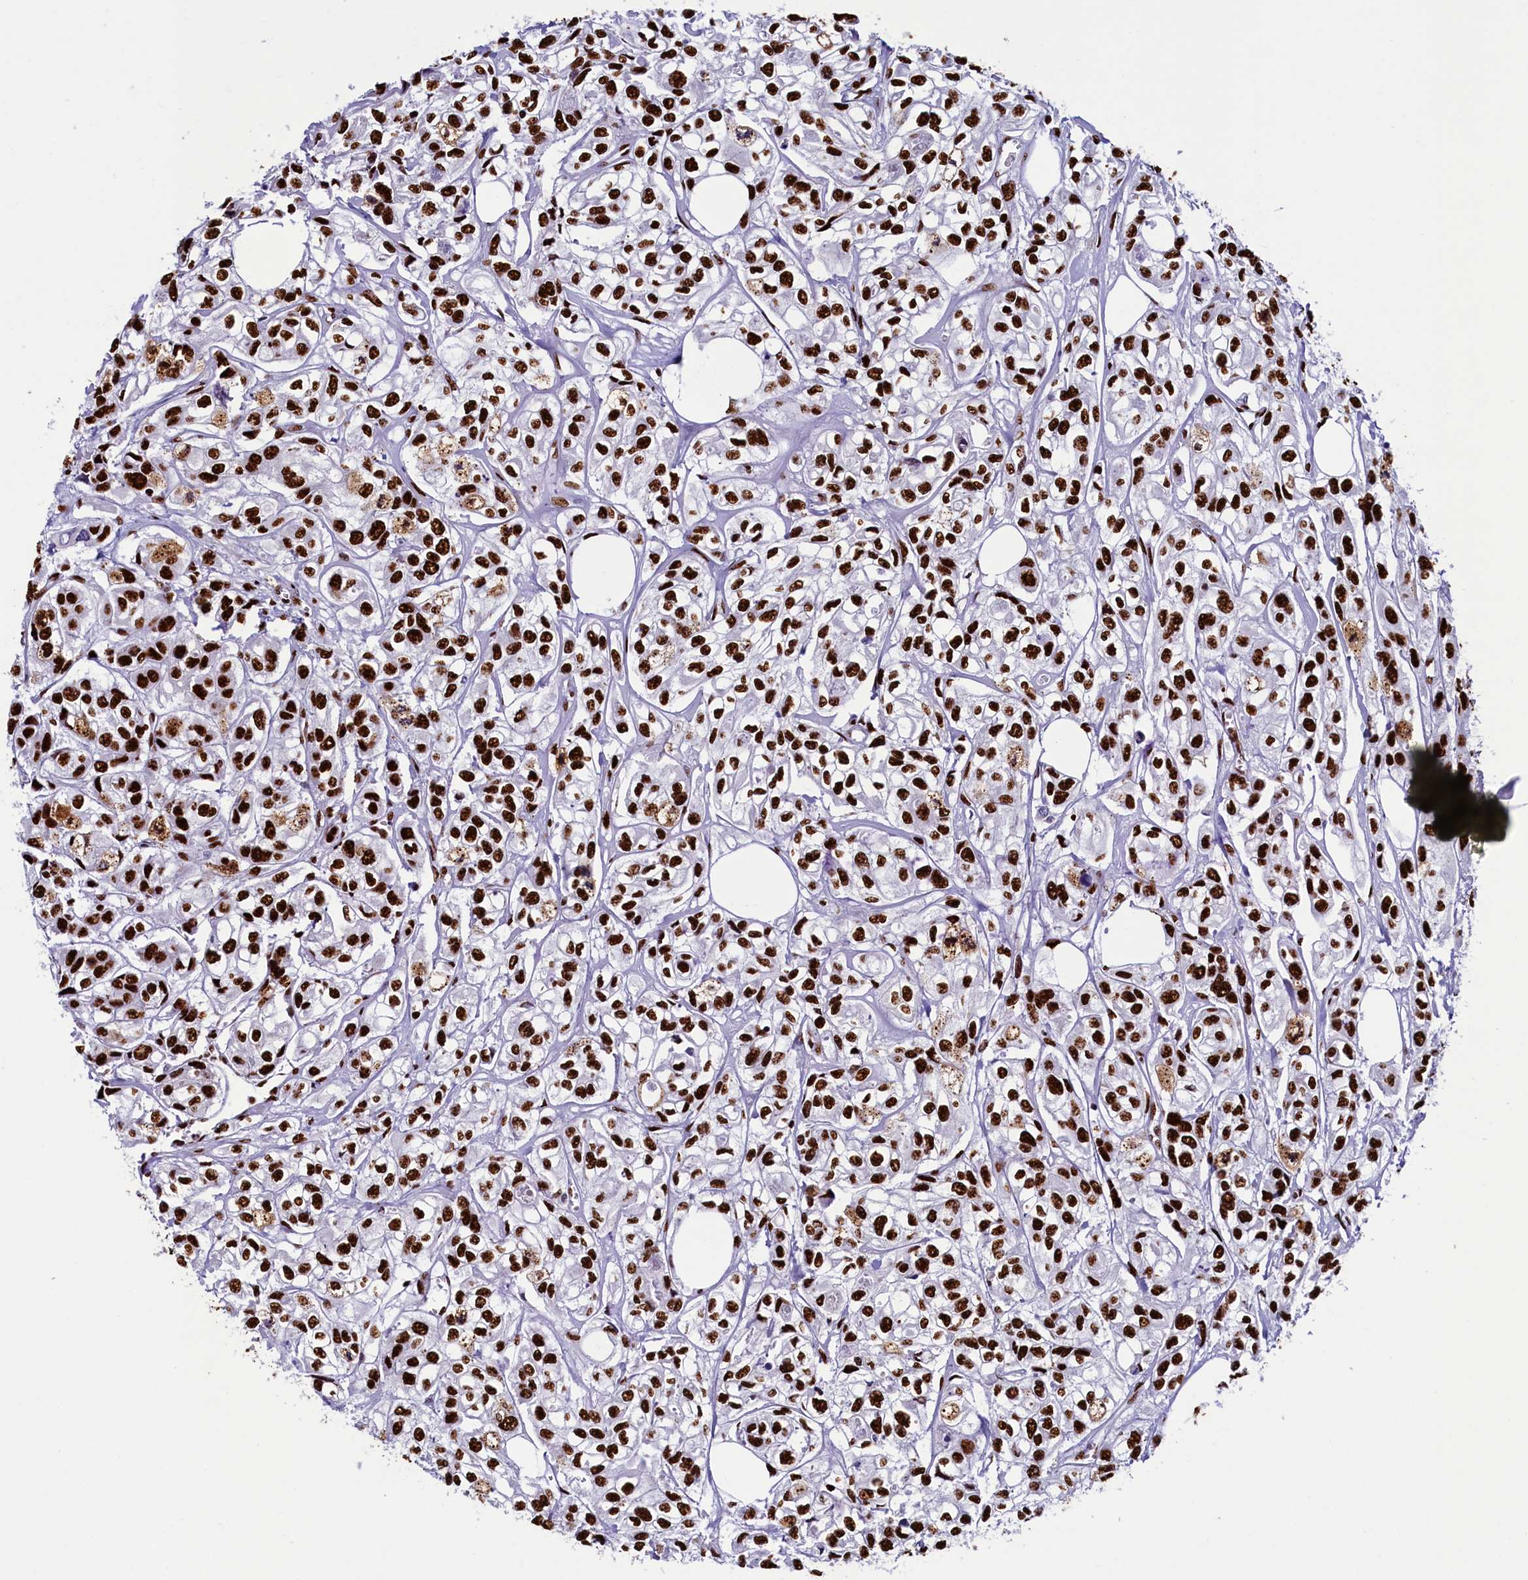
{"staining": {"intensity": "strong", "quantity": ">75%", "location": "nuclear"}, "tissue": "urothelial cancer", "cell_type": "Tumor cells", "image_type": "cancer", "snomed": [{"axis": "morphology", "description": "Urothelial carcinoma, High grade"}, {"axis": "topography", "description": "Urinary bladder"}], "caption": "Tumor cells demonstrate strong nuclear expression in approximately >75% of cells in urothelial cancer.", "gene": "SRRM2", "patient": {"sex": "male", "age": 67}}